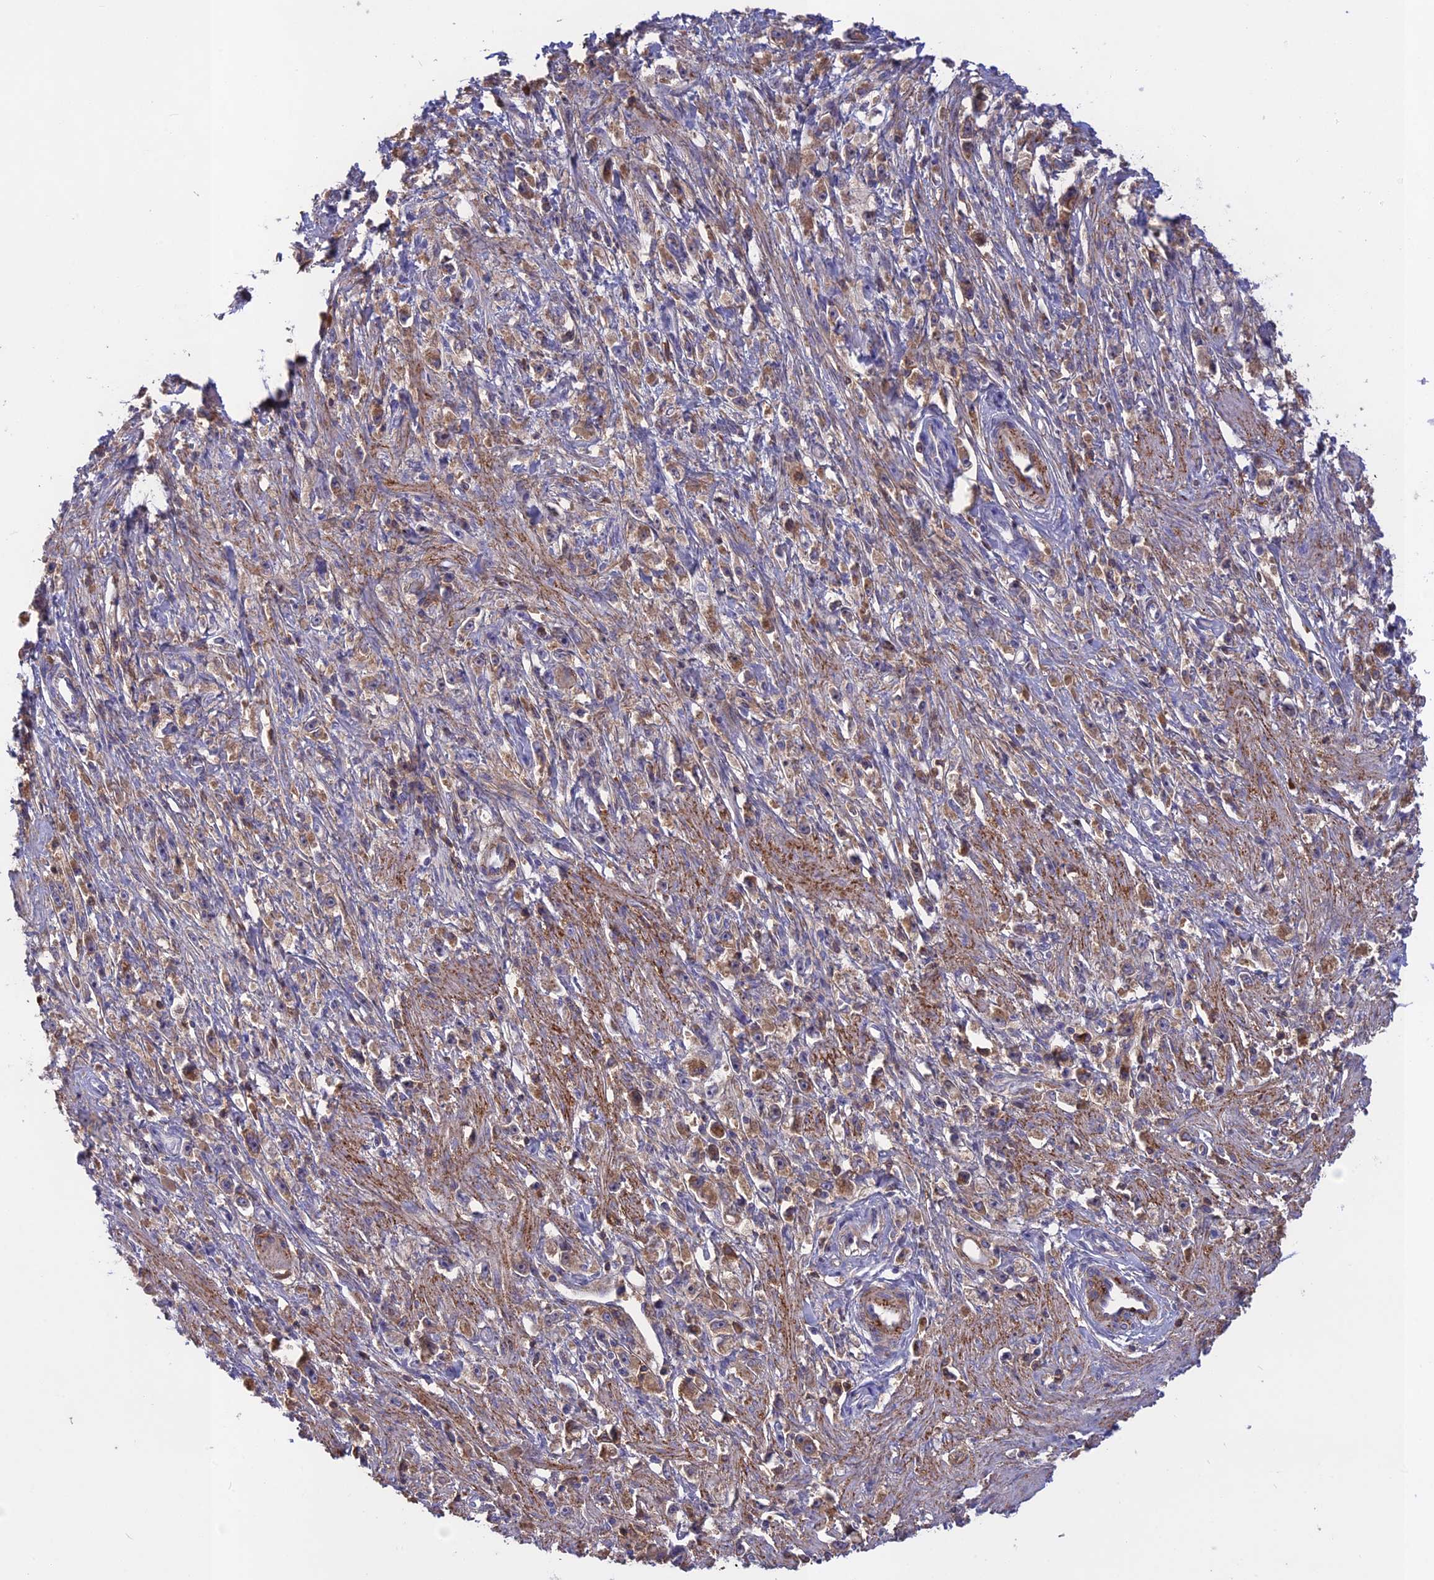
{"staining": {"intensity": "moderate", "quantity": "<25%", "location": "cytoplasmic/membranous"}, "tissue": "stomach cancer", "cell_type": "Tumor cells", "image_type": "cancer", "snomed": [{"axis": "morphology", "description": "Adenocarcinoma, NOS"}, {"axis": "topography", "description": "Stomach"}], "caption": "Stomach adenocarcinoma tissue demonstrates moderate cytoplasmic/membranous positivity in about <25% of tumor cells, visualized by immunohistochemistry.", "gene": "ADO", "patient": {"sex": "female", "age": 59}}